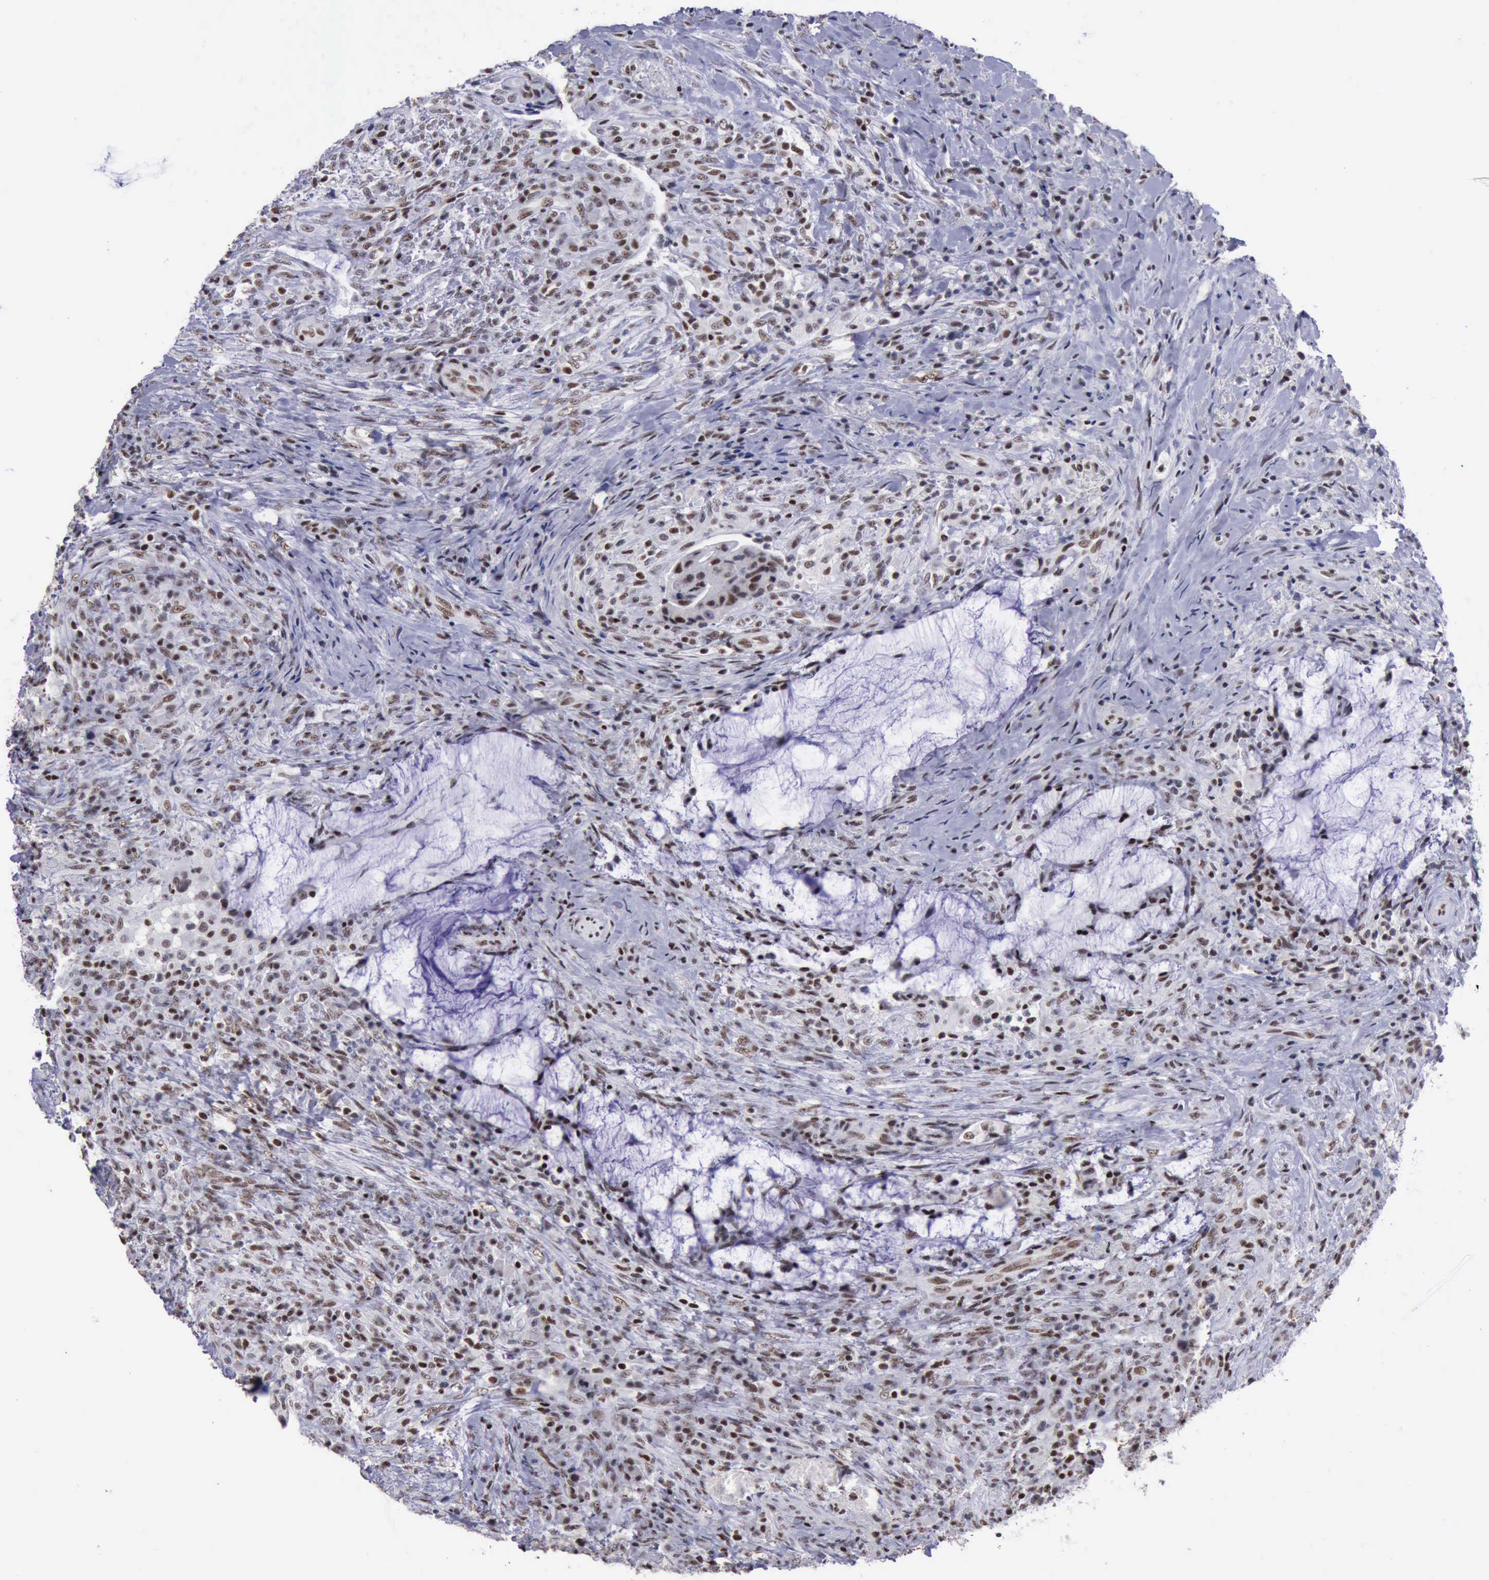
{"staining": {"intensity": "moderate", "quantity": ">75%", "location": "nuclear"}, "tissue": "colorectal cancer", "cell_type": "Tumor cells", "image_type": "cancer", "snomed": [{"axis": "morphology", "description": "Adenocarcinoma, NOS"}, {"axis": "topography", "description": "Rectum"}], "caption": "A high-resolution micrograph shows immunohistochemistry staining of colorectal adenocarcinoma, which shows moderate nuclear positivity in about >75% of tumor cells.", "gene": "YY1", "patient": {"sex": "female", "age": 71}}